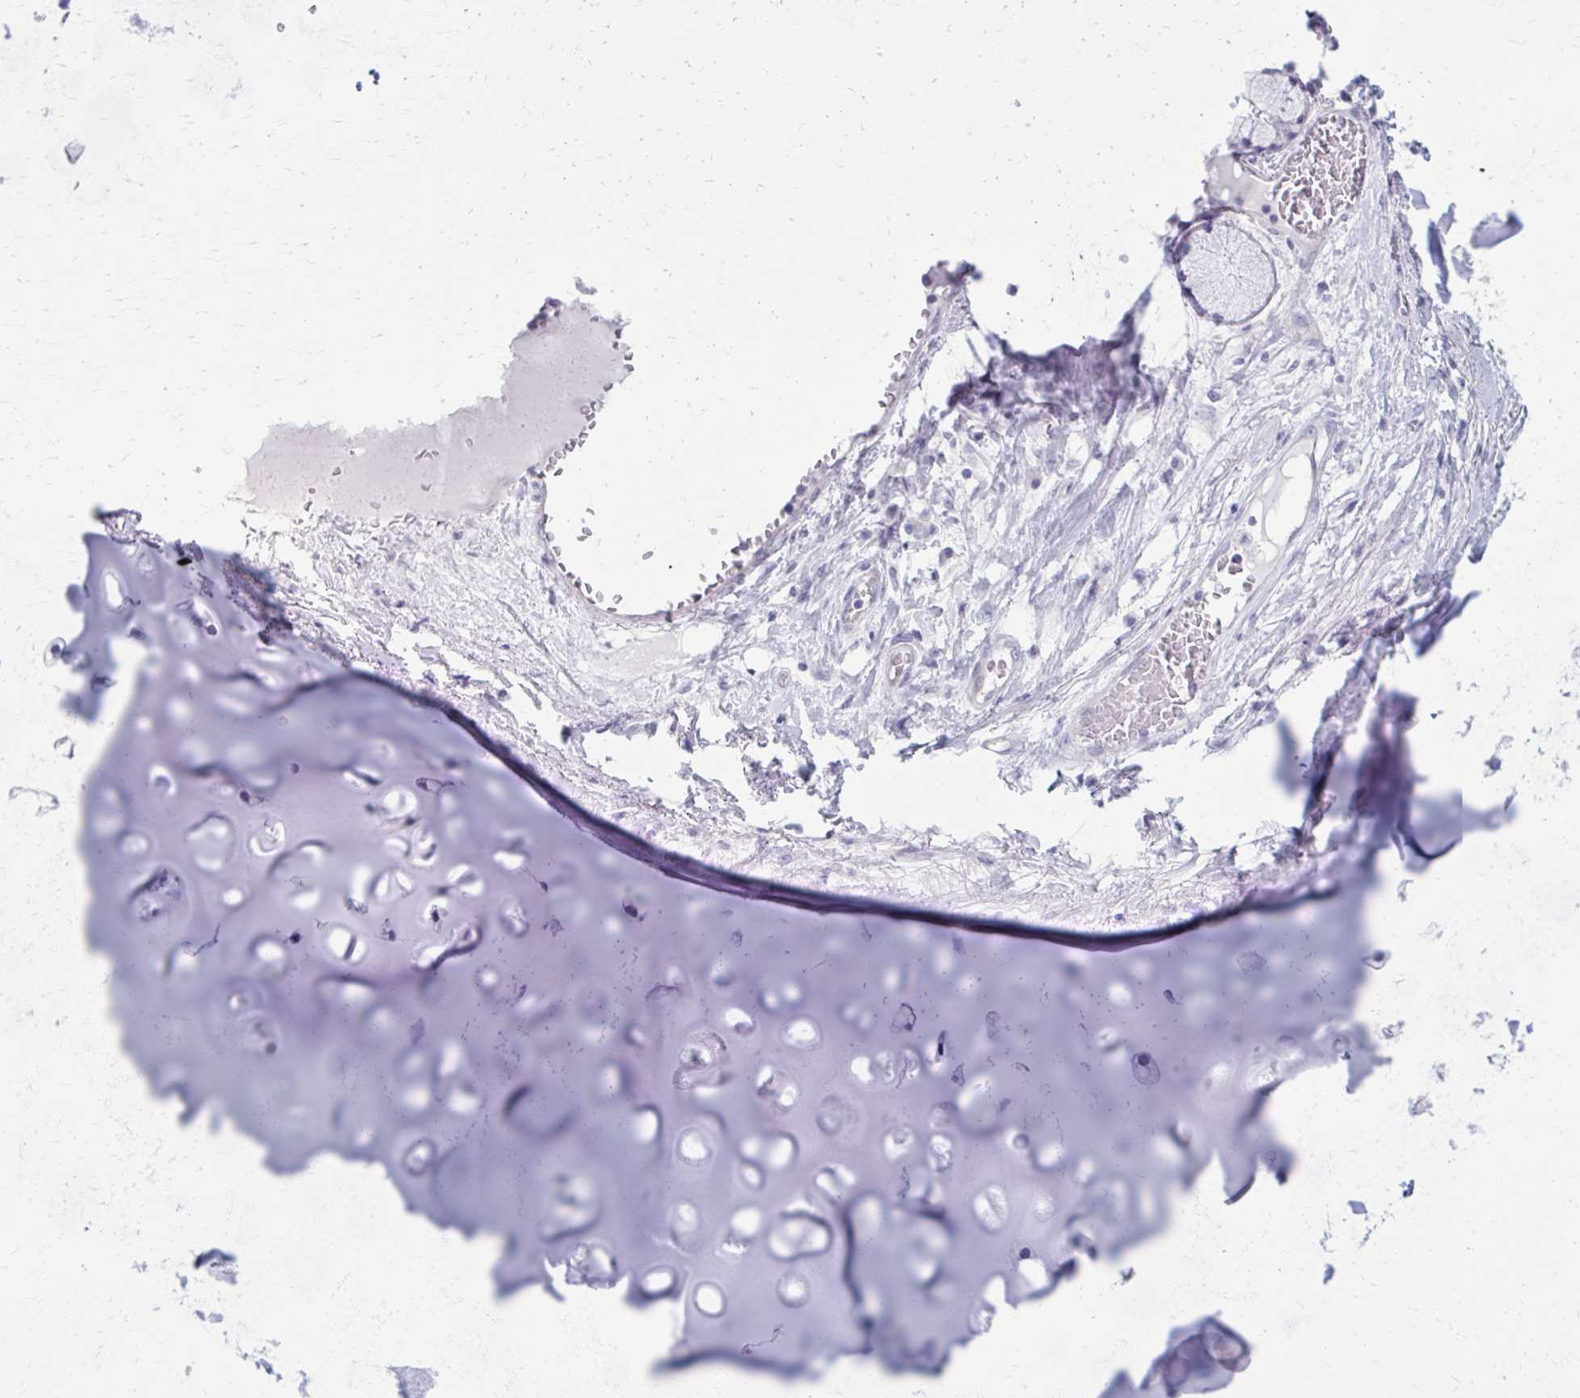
{"staining": {"intensity": "negative", "quantity": "none", "location": "none"}, "tissue": "adipose tissue", "cell_type": "Adipocytes", "image_type": "normal", "snomed": [{"axis": "morphology", "description": "Normal tissue, NOS"}, {"axis": "topography", "description": "Lymph node"}, {"axis": "topography", "description": "Bronchus"}], "caption": "Immunohistochemistry of benign adipose tissue shows no positivity in adipocytes.", "gene": "CASQ2", "patient": {"sex": "male", "age": 56}}